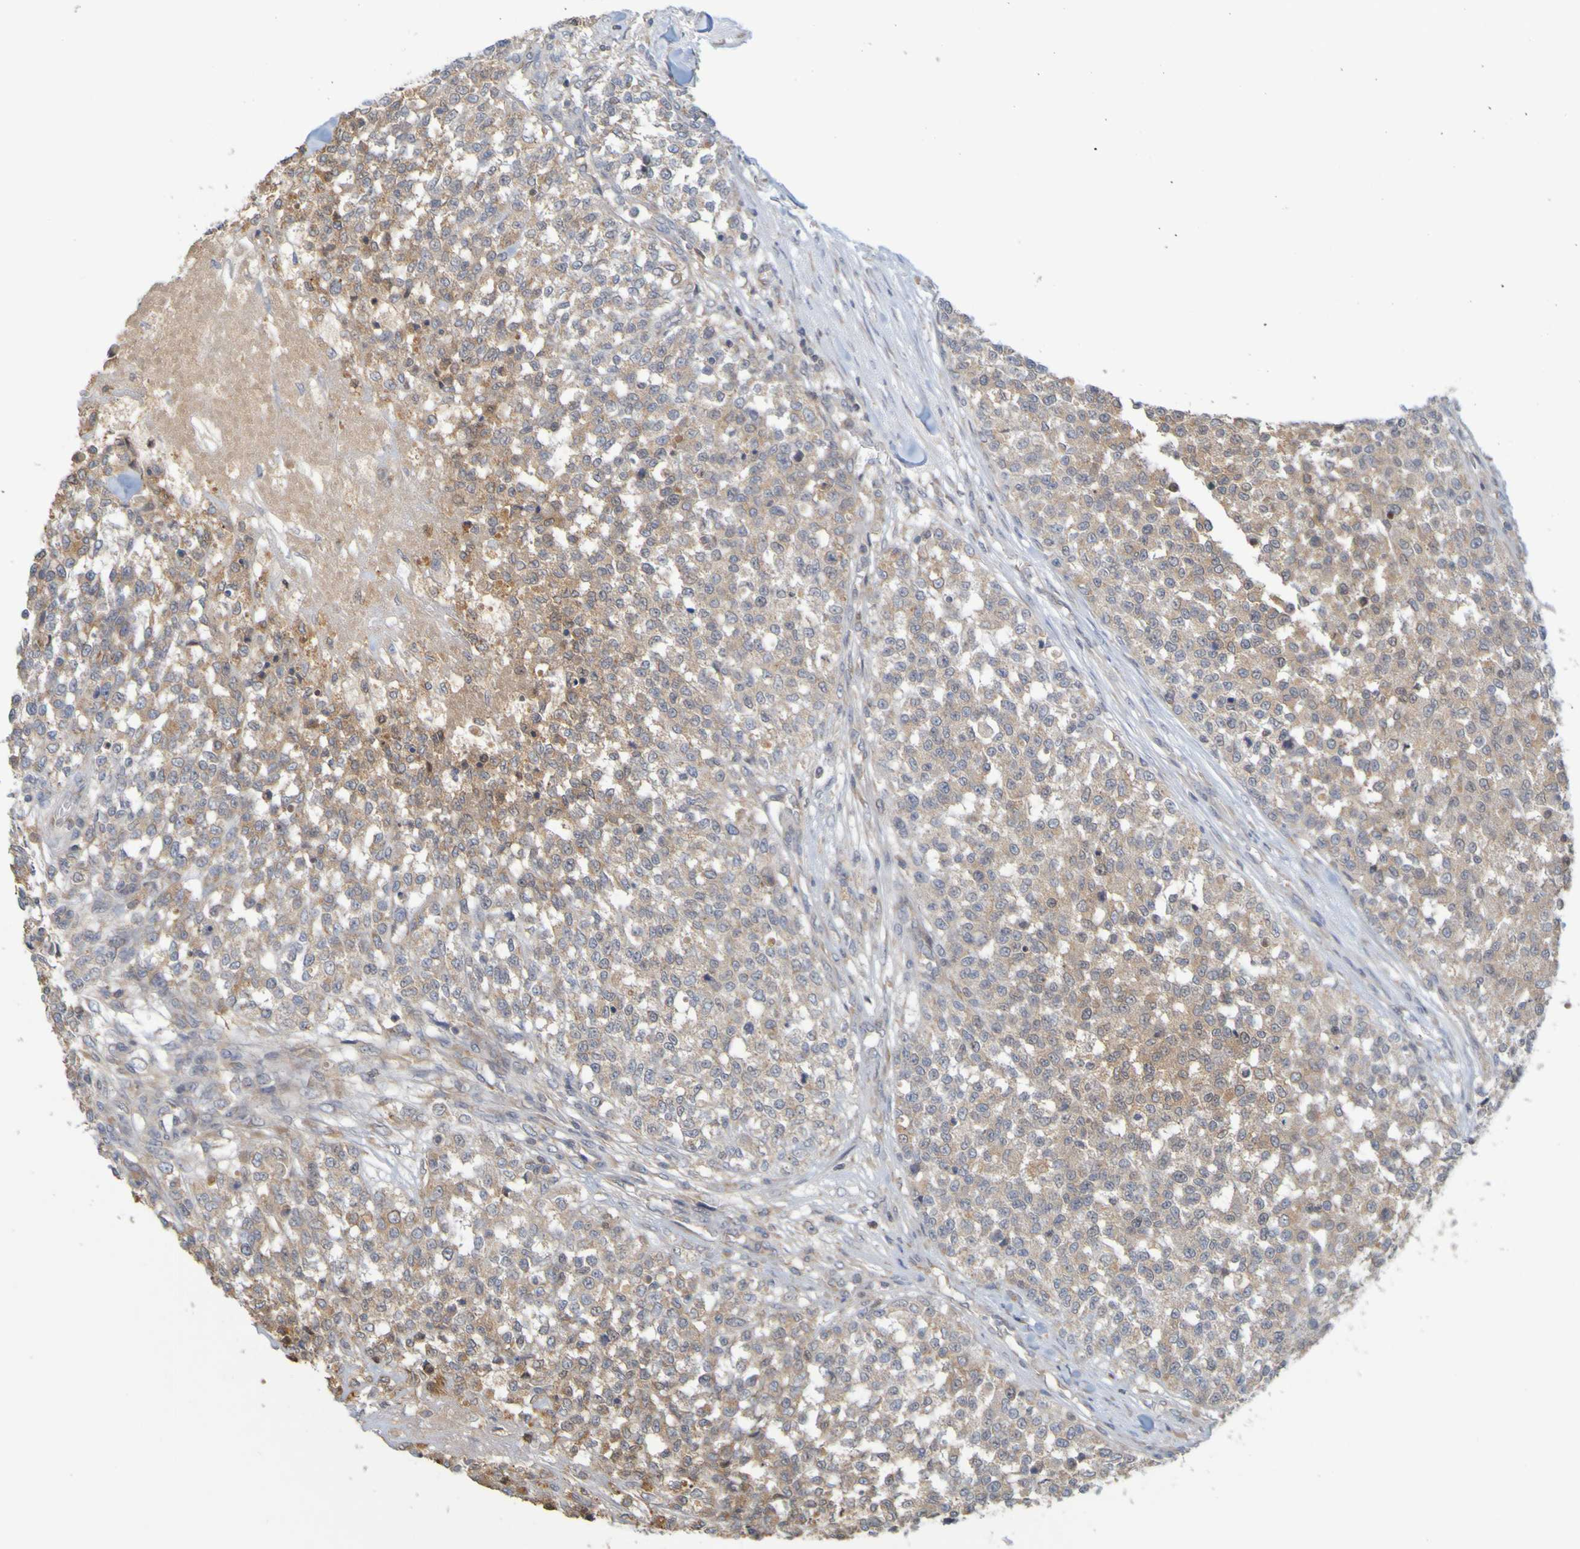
{"staining": {"intensity": "moderate", "quantity": ">75%", "location": "cytoplasmic/membranous"}, "tissue": "testis cancer", "cell_type": "Tumor cells", "image_type": "cancer", "snomed": [{"axis": "morphology", "description": "Seminoma, NOS"}, {"axis": "topography", "description": "Testis"}], "caption": "Testis cancer stained with a brown dye demonstrates moderate cytoplasmic/membranous positive positivity in approximately >75% of tumor cells.", "gene": "MOGS", "patient": {"sex": "male", "age": 59}}